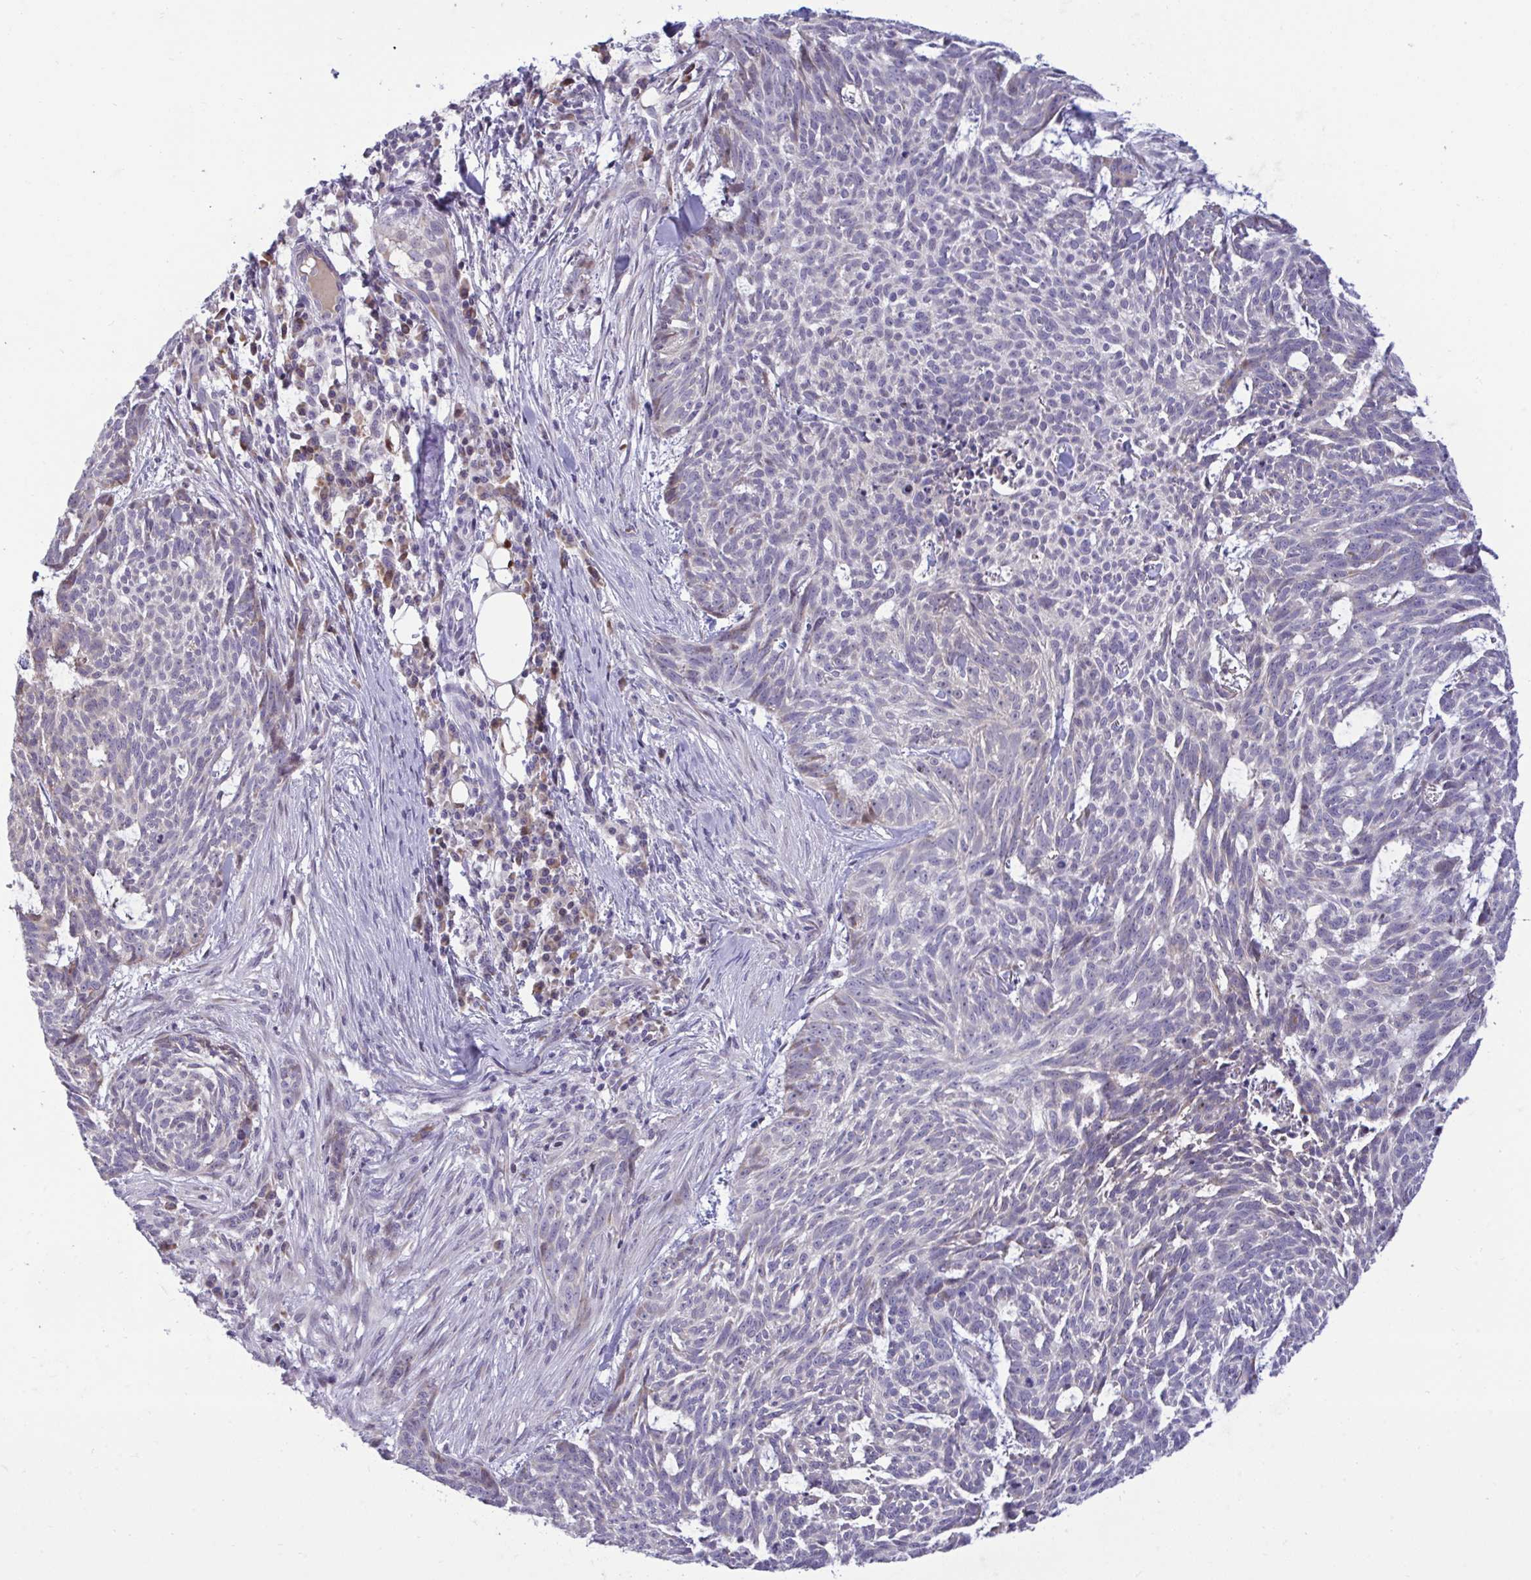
{"staining": {"intensity": "negative", "quantity": "none", "location": "none"}, "tissue": "skin cancer", "cell_type": "Tumor cells", "image_type": "cancer", "snomed": [{"axis": "morphology", "description": "Basal cell carcinoma"}, {"axis": "topography", "description": "Skin"}], "caption": "This is a image of immunohistochemistry staining of skin basal cell carcinoma, which shows no positivity in tumor cells.", "gene": "EPOP", "patient": {"sex": "female", "age": 93}}